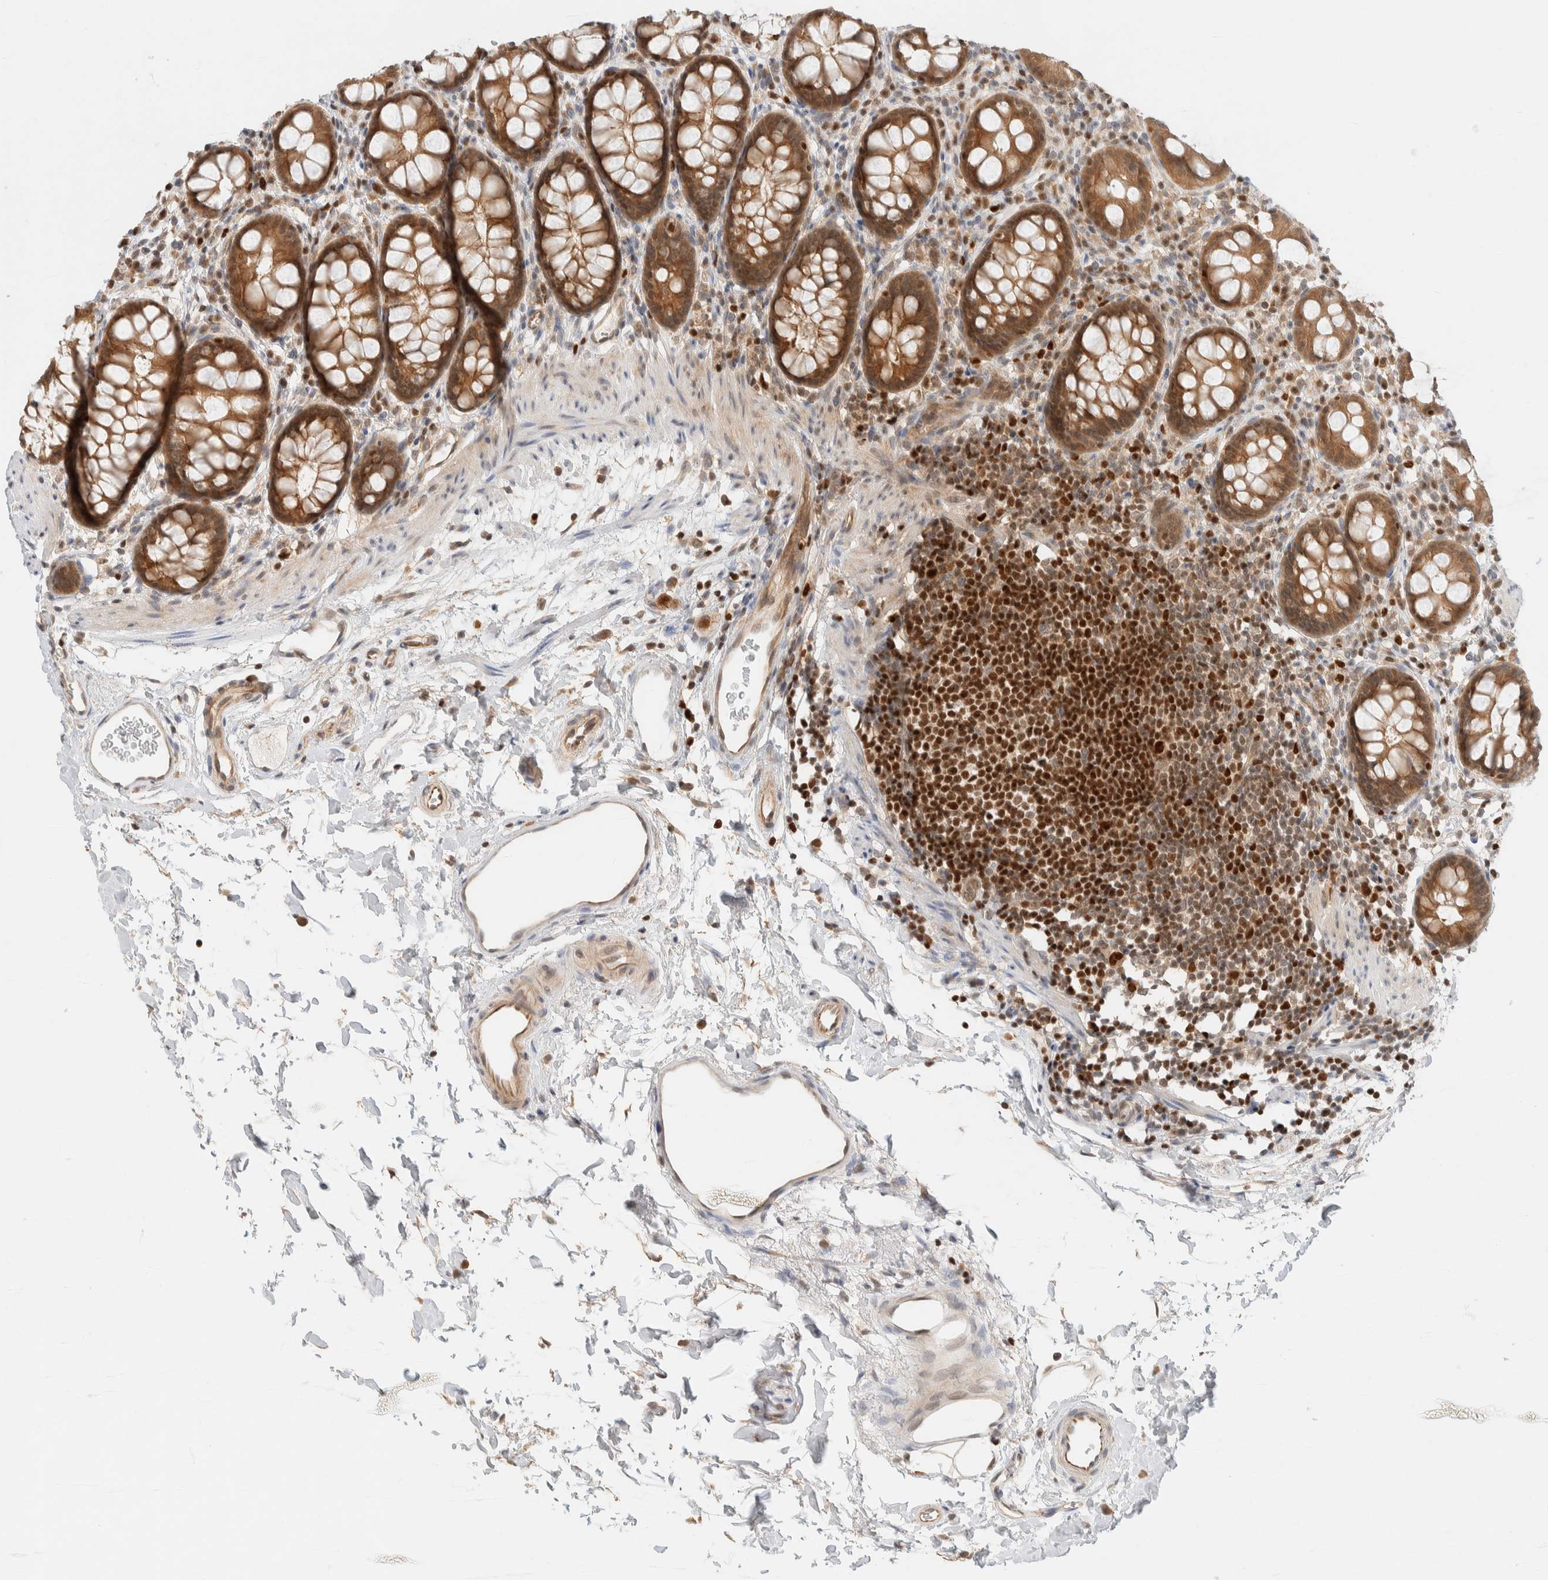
{"staining": {"intensity": "moderate", "quantity": ">75%", "location": "cytoplasmic/membranous"}, "tissue": "rectum", "cell_type": "Glandular cells", "image_type": "normal", "snomed": [{"axis": "morphology", "description": "Normal tissue, NOS"}, {"axis": "topography", "description": "Rectum"}], "caption": "Moderate cytoplasmic/membranous protein expression is seen in about >75% of glandular cells in rectum. The protein of interest is shown in brown color, while the nuclei are stained blue.", "gene": "C8orf76", "patient": {"sex": "female", "age": 65}}